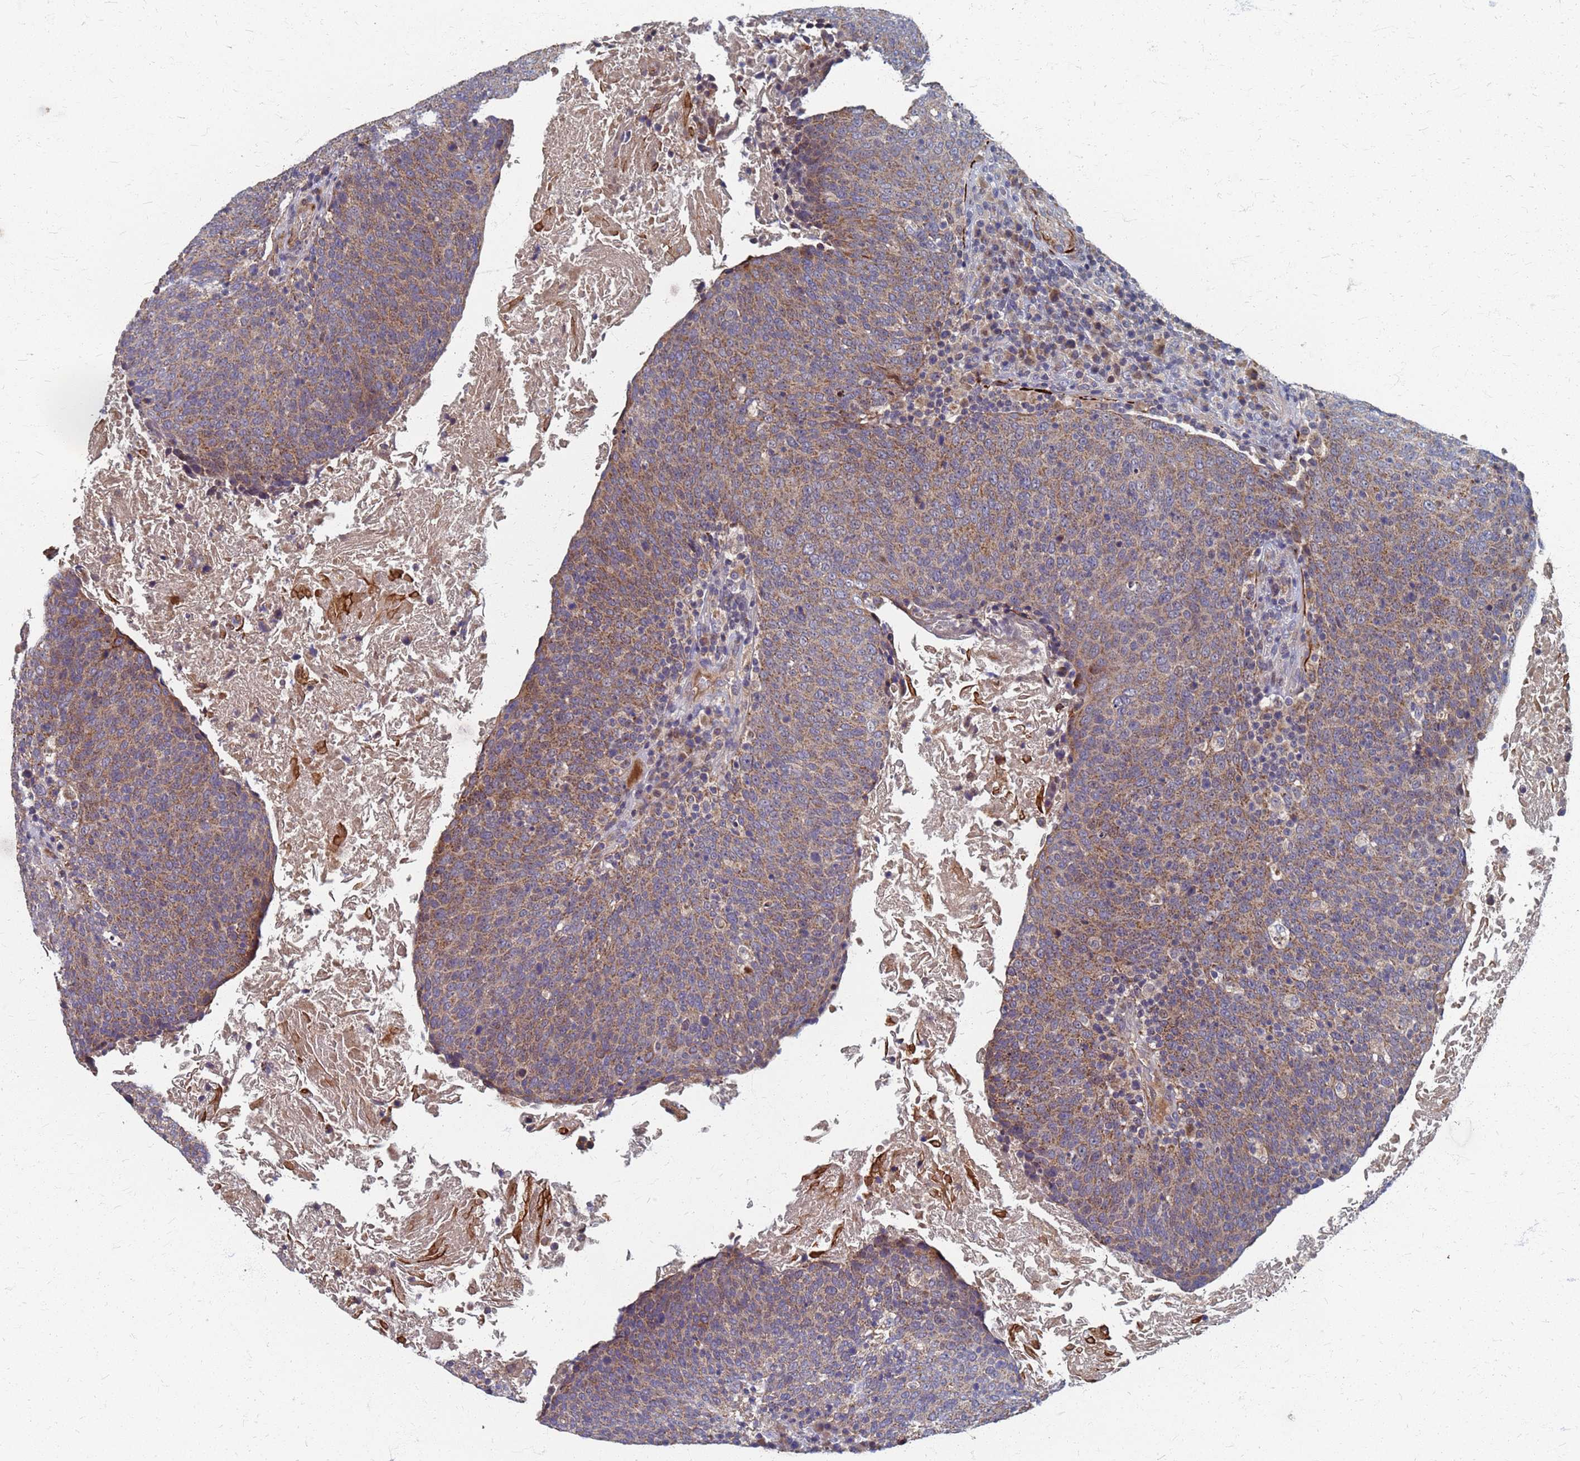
{"staining": {"intensity": "moderate", "quantity": ">75%", "location": "cytoplasmic/membranous"}, "tissue": "head and neck cancer", "cell_type": "Tumor cells", "image_type": "cancer", "snomed": [{"axis": "morphology", "description": "Squamous cell carcinoma, NOS"}, {"axis": "morphology", "description": "Squamous cell carcinoma, metastatic, NOS"}, {"axis": "topography", "description": "Lymph node"}, {"axis": "topography", "description": "Head-Neck"}], "caption": "Human head and neck metastatic squamous cell carcinoma stained with a protein marker exhibits moderate staining in tumor cells.", "gene": "ATPAF1", "patient": {"sex": "male", "age": 62}}